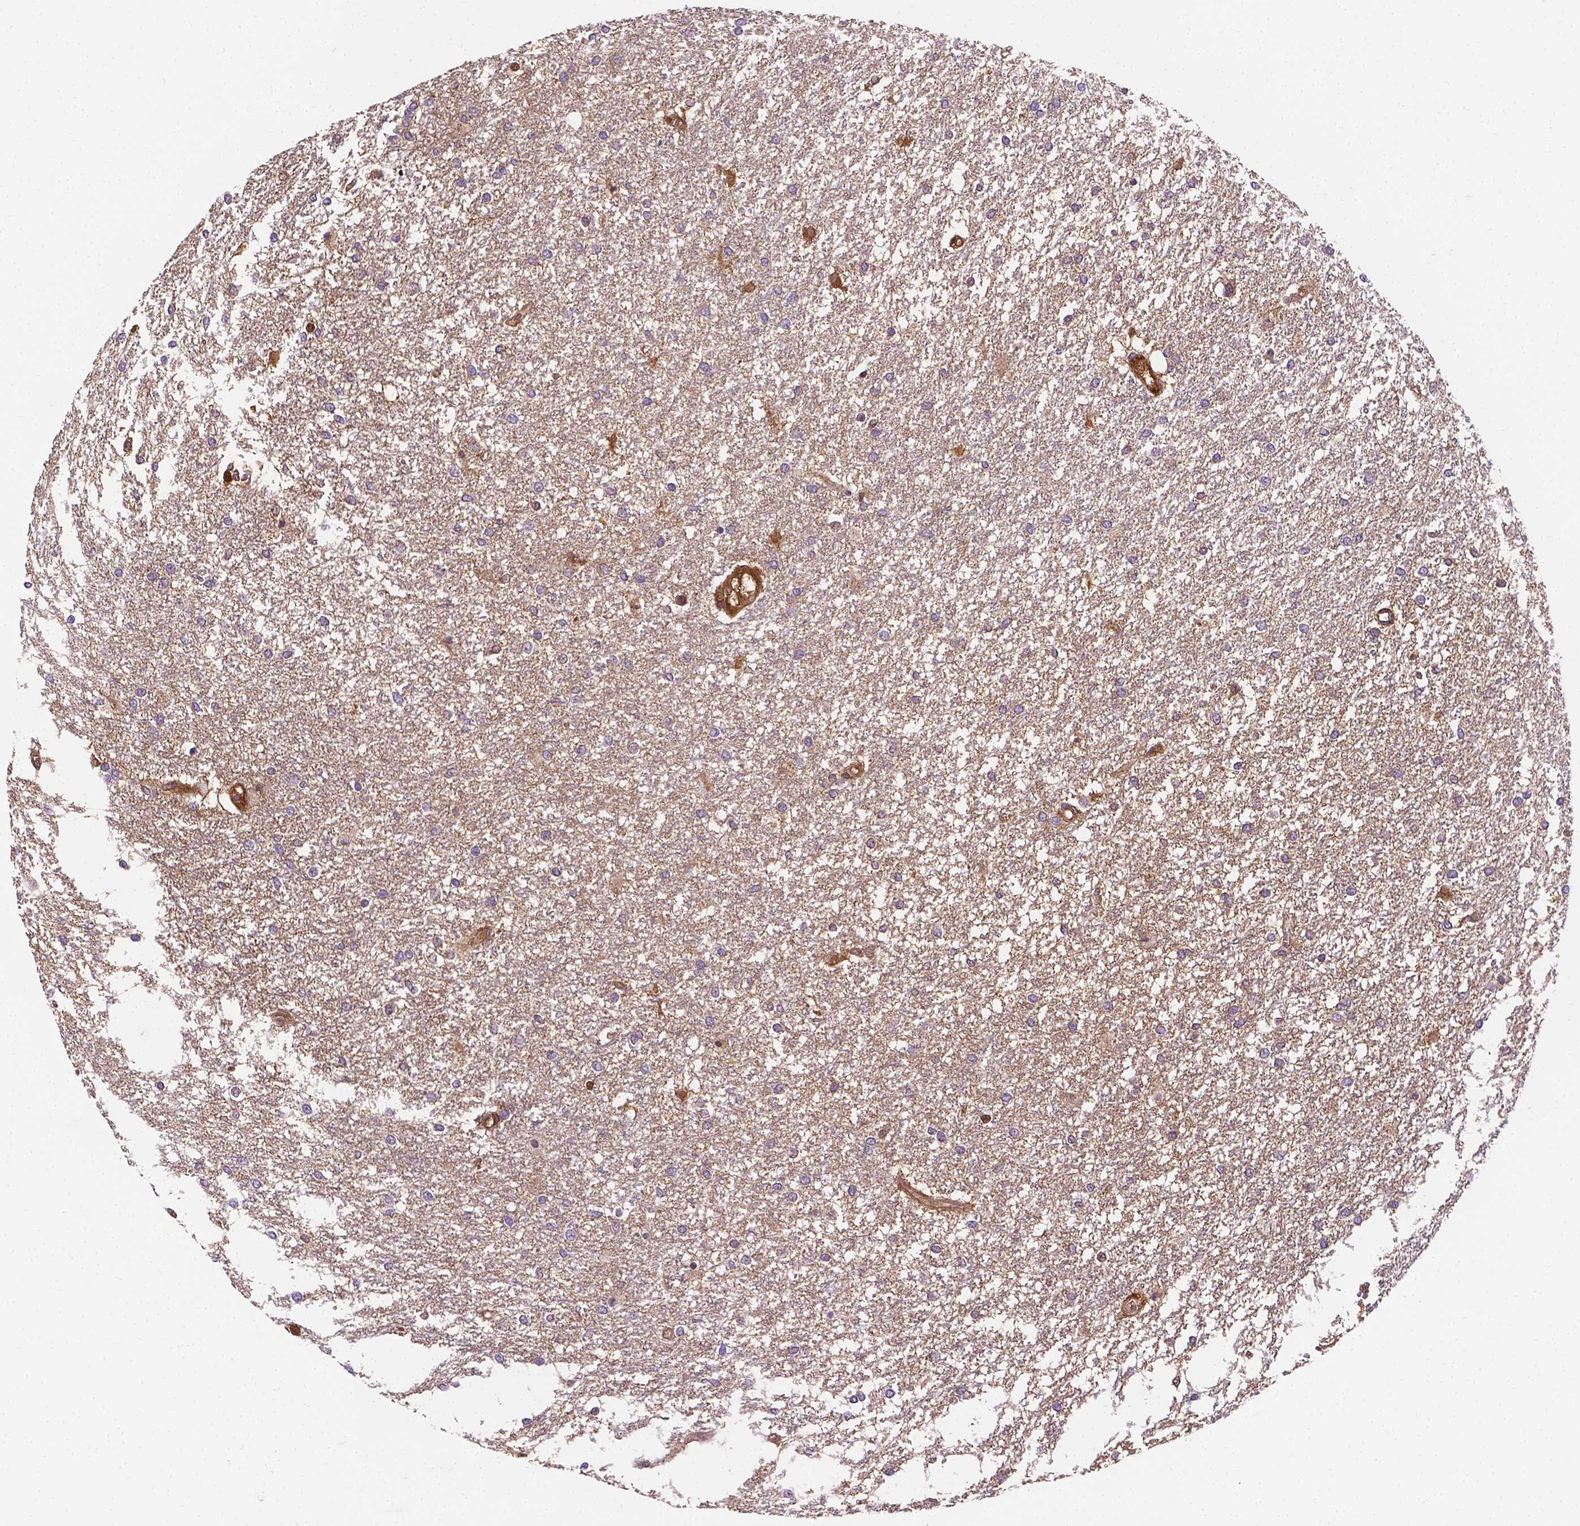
{"staining": {"intensity": "negative", "quantity": "none", "location": "none"}, "tissue": "glioma", "cell_type": "Tumor cells", "image_type": "cancer", "snomed": [{"axis": "morphology", "description": "Glioma, malignant, High grade"}, {"axis": "topography", "description": "Brain"}], "caption": "This is an IHC micrograph of high-grade glioma (malignant). There is no positivity in tumor cells.", "gene": "APOE", "patient": {"sex": "female", "age": 61}}